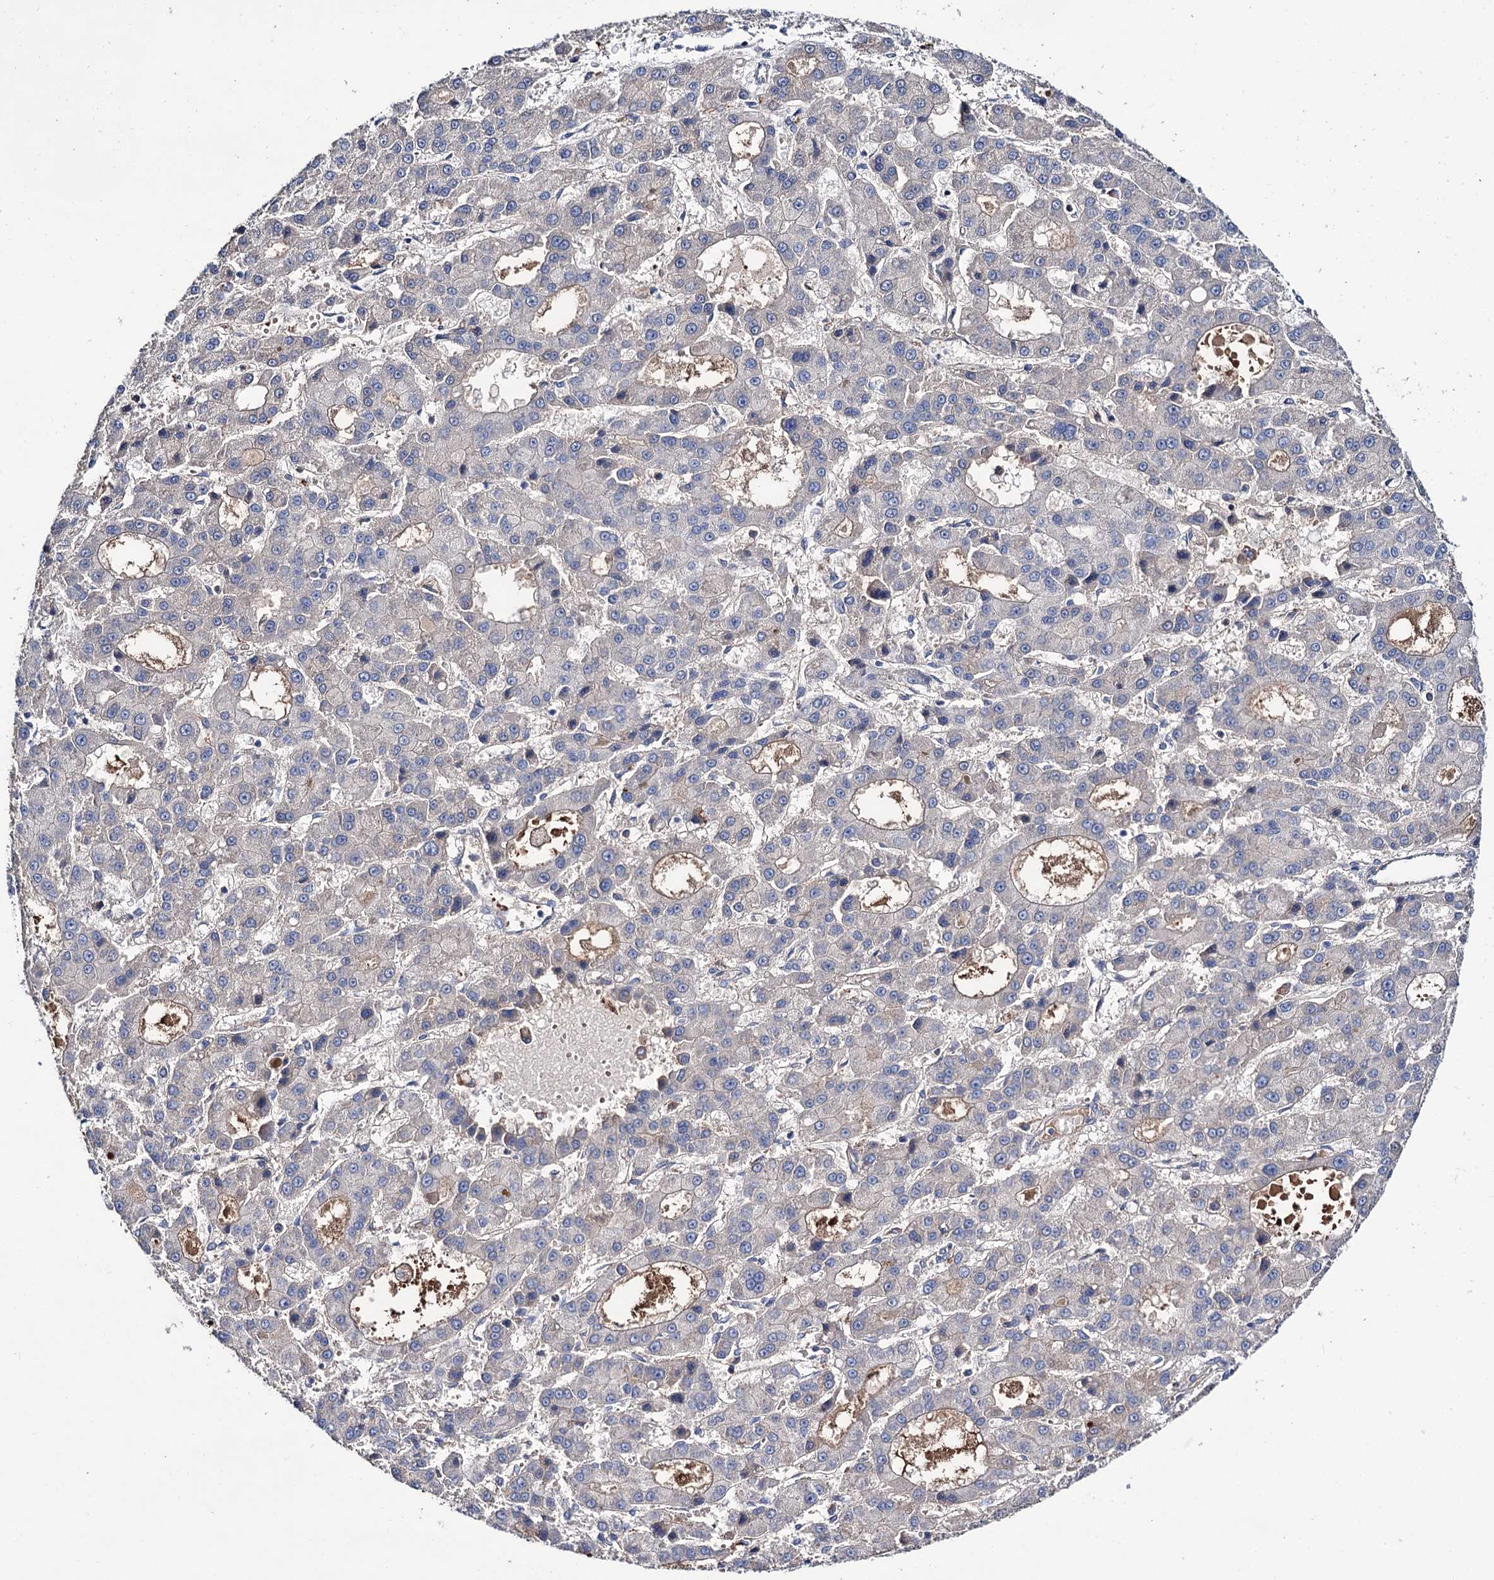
{"staining": {"intensity": "negative", "quantity": "none", "location": "none"}, "tissue": "liver cancer", "cell_type": "Tumor cells", "image_type": "cancer", "snomed": [{"axis": "morphology", "description": "Carcinoma, Hepatocellular, NOS"}, {"axis": "topography", "description": "Liver"}], "caption": "An immunohistochemistry (IHC) micrograph of liver hepatocellular carcinoma is shown. There is no staining in tumor cells of liver hepatocellular carcinoma.", "gene": "PPP1R32", "patient": {"sex": "male", "age": 70}}